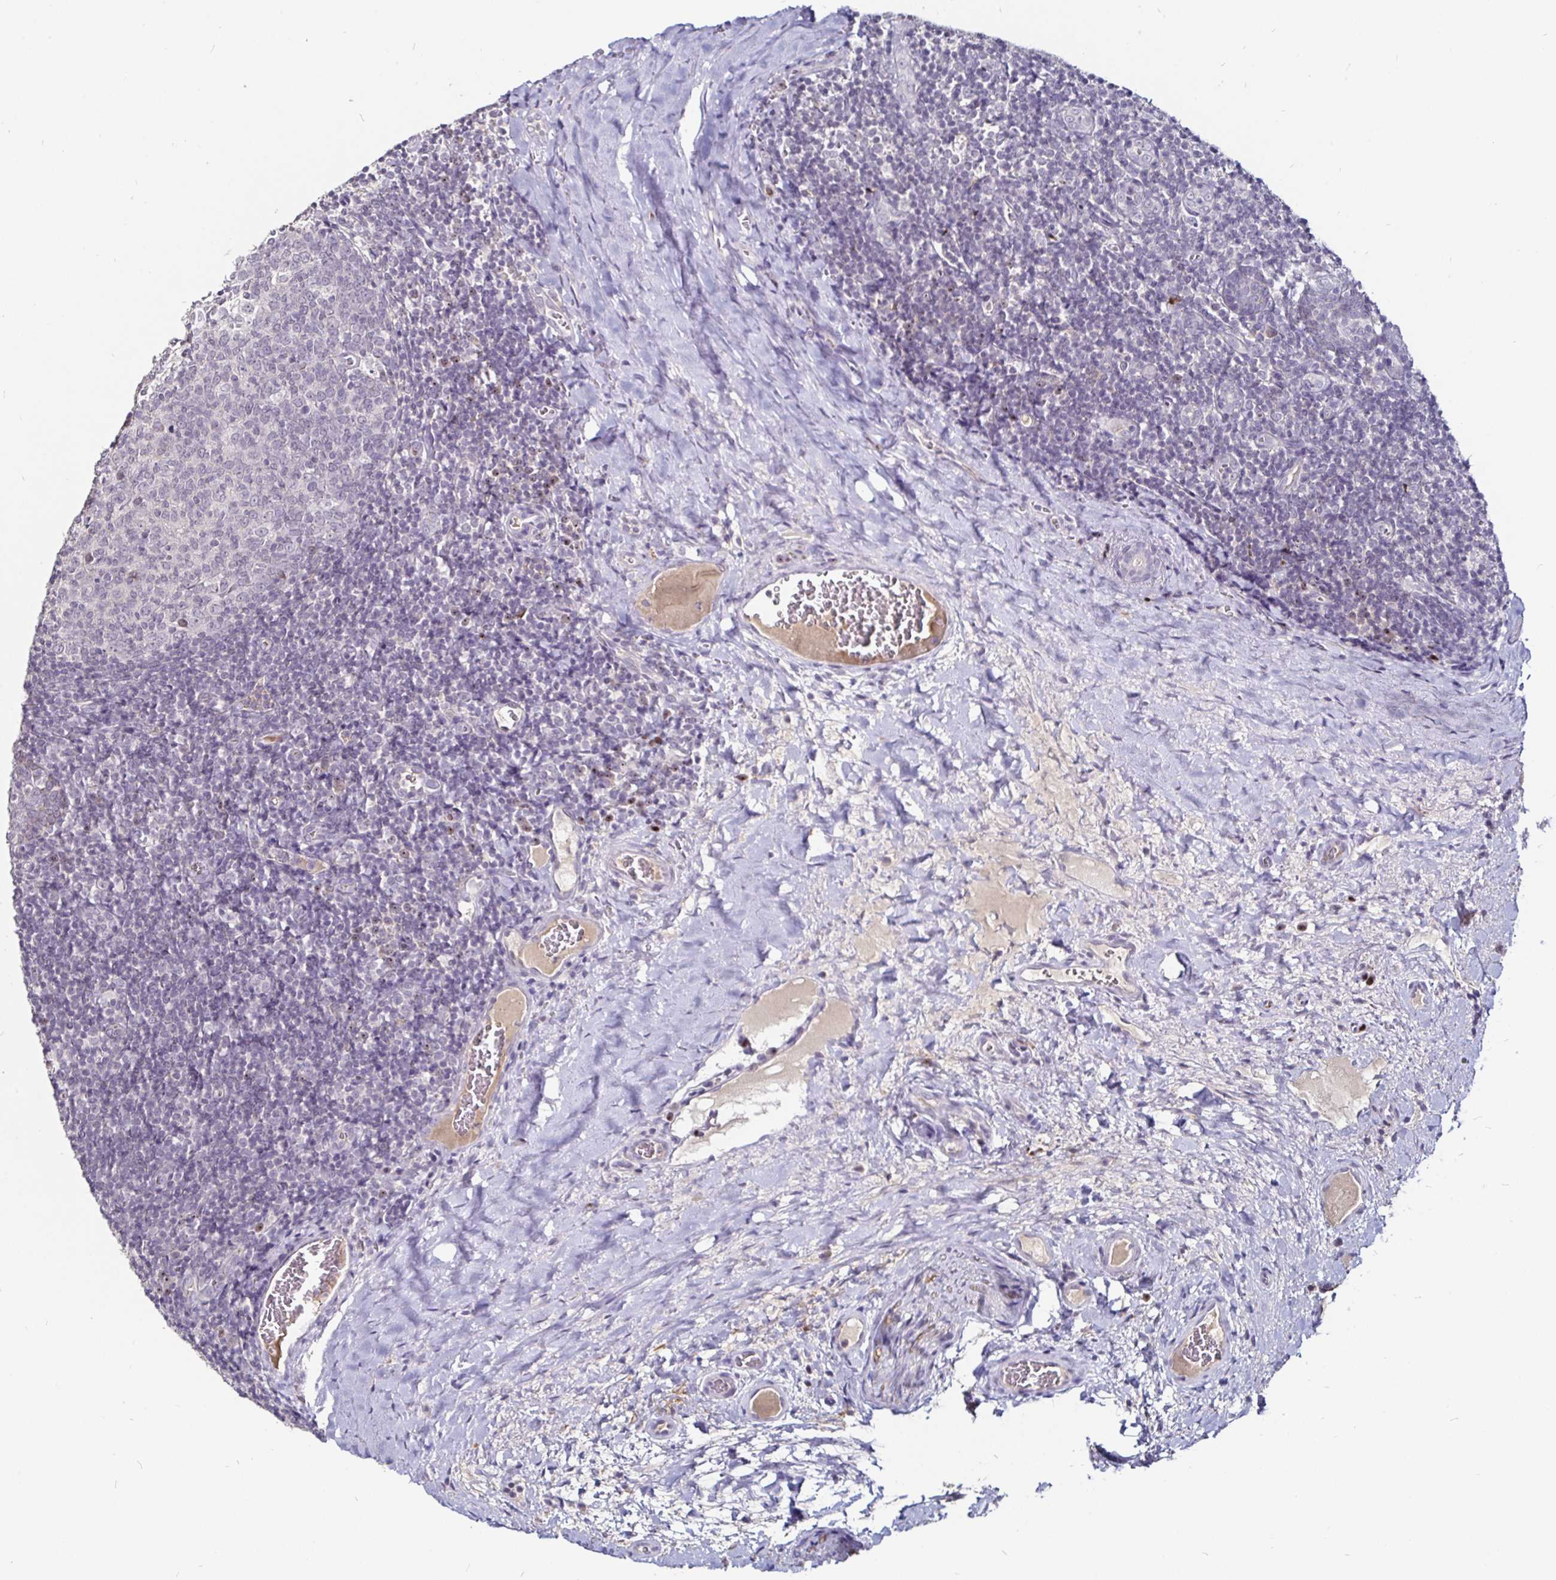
{"staining": {"intensity": "negative", "quantity": "none", "location": "none"}, "tissue": "tonsil", "cell_type": "Germinal center cells", "image_type": "normal", "snomed": [{"axis": "morphology", "description": "Normal tissue, NOS"}, {"axis": "morphology", "description": "Inflammation, NOS"}, {"axis": "topography", "description": "Tonsil"}], "caption": "IHC photomicrograph of normal human tonsil stained for a protein (brown), which demonstrates no expression in germinal center cells.", "gene": "FAIM2", "patient": {"sex": "female", "age": 31}}